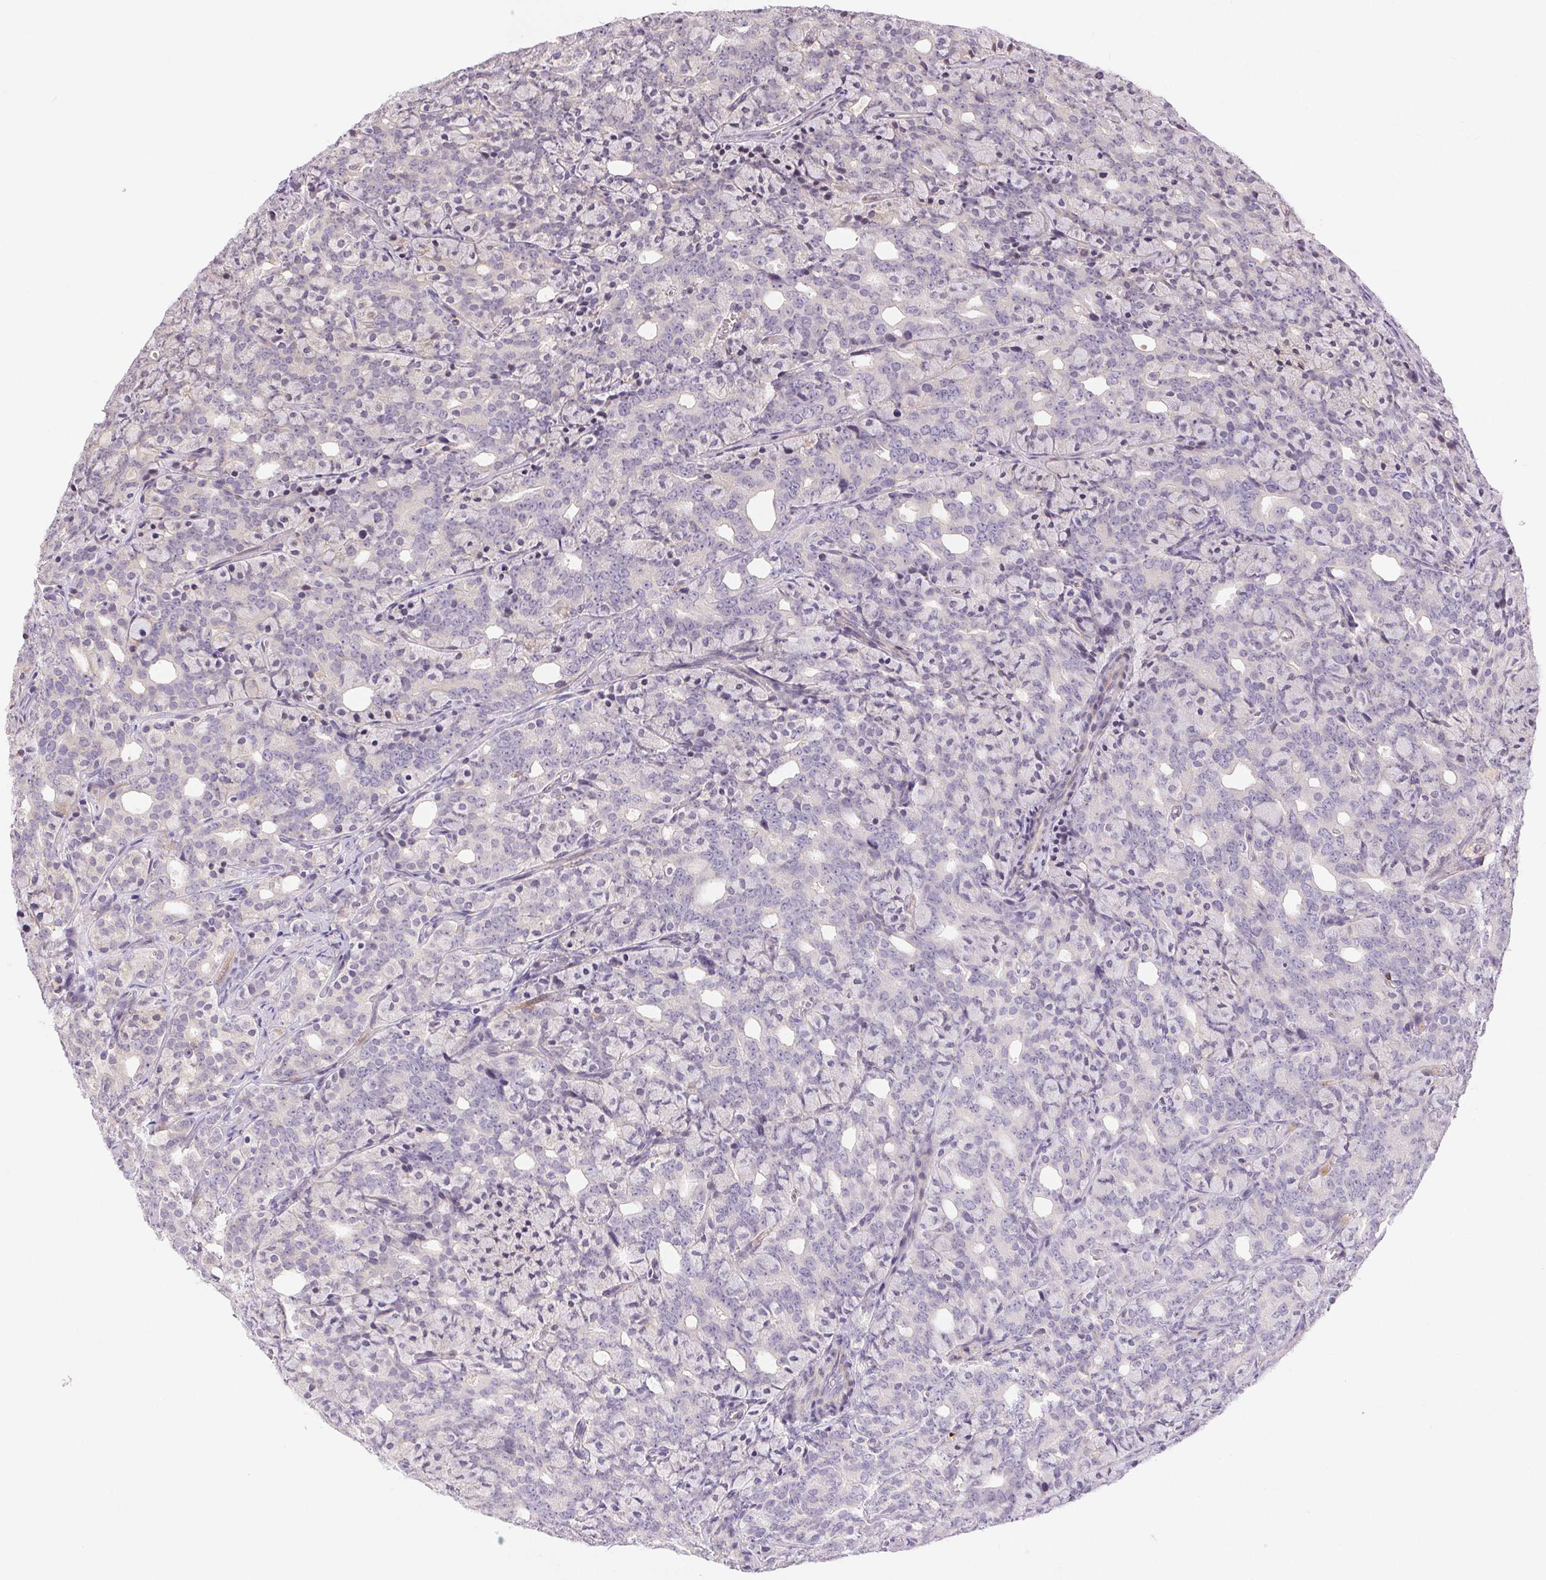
{"staining": {"intensity": "negative", "quantity": "none", "location": "none"}, "tissue": "prostate cancer", "cell_type": "Tumor cells", "image_type": "cancer", "snomed": [{"axis": "morphology", "description": "Adenocarcinoma, High grade"}, {"axis": "topography", "description": "Prostate"}], "caption": "This is an immunohistochemistry histopathology image of human prostate cancer (adenocarcinoma (high-grade)). There is no staining in tumor cells.", "gene": "RPGRIP1", "patient": {"sex": "male", "age": 84}}